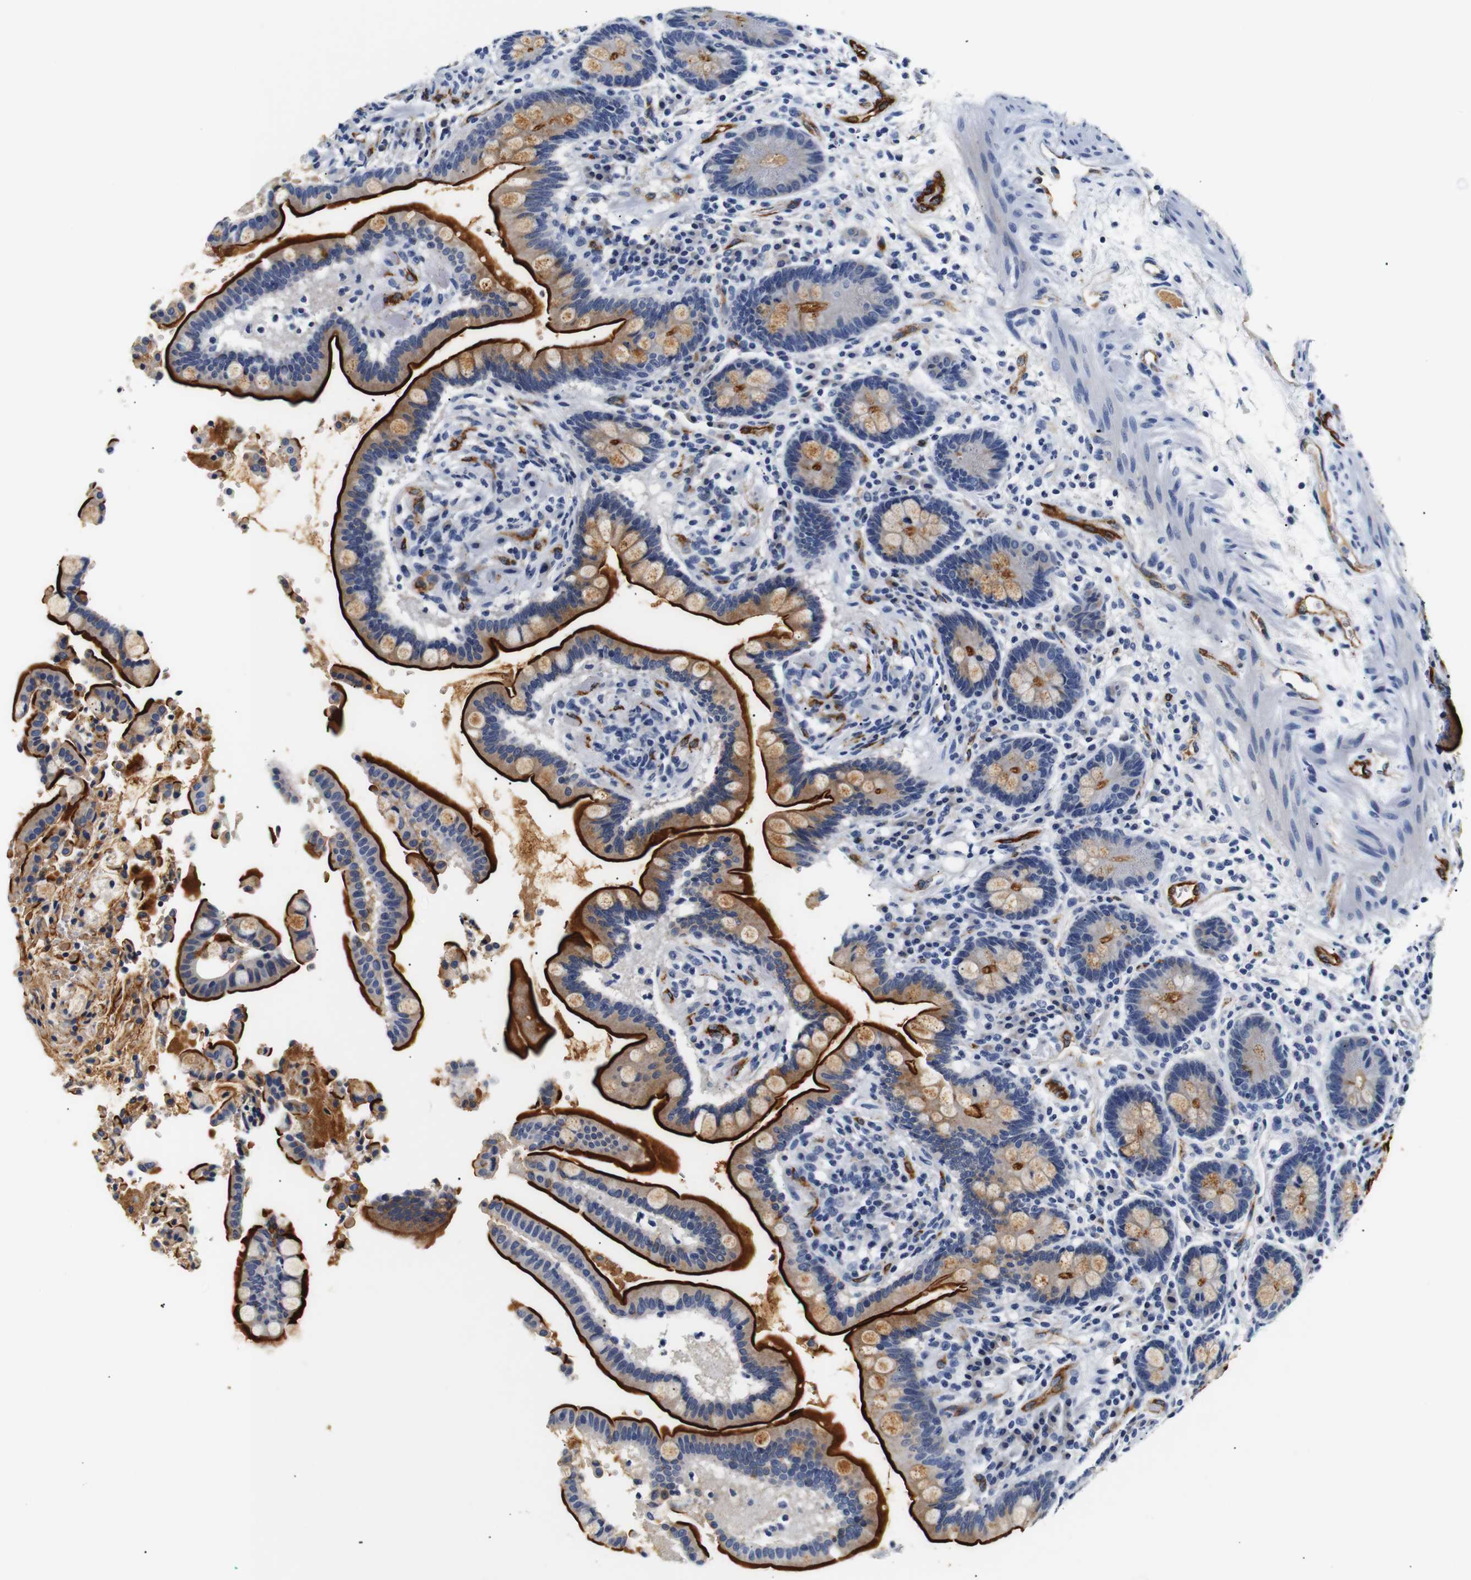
{"staining": {"intensity": "moderate", "quantity": ">75%", "location": "cytoplasmic/membranous"}, "tissue": "colon", "cell_type": "Endothelial cells", "image_type": "normal", "snomed": [{"axis": "morphology", "description": "Normal tissue, NOS"}, {"axis": "topography", "description": "Colon"}], "caption": "High-power microscopy captured an immunohistochemistry (IHC) image of normal colon, revealing moderate cytoplasmic/membranous expression in approximately >75% of endothelial cells.", "gene": "MUC4", "patient": {"sex": "male", "age": 73}}